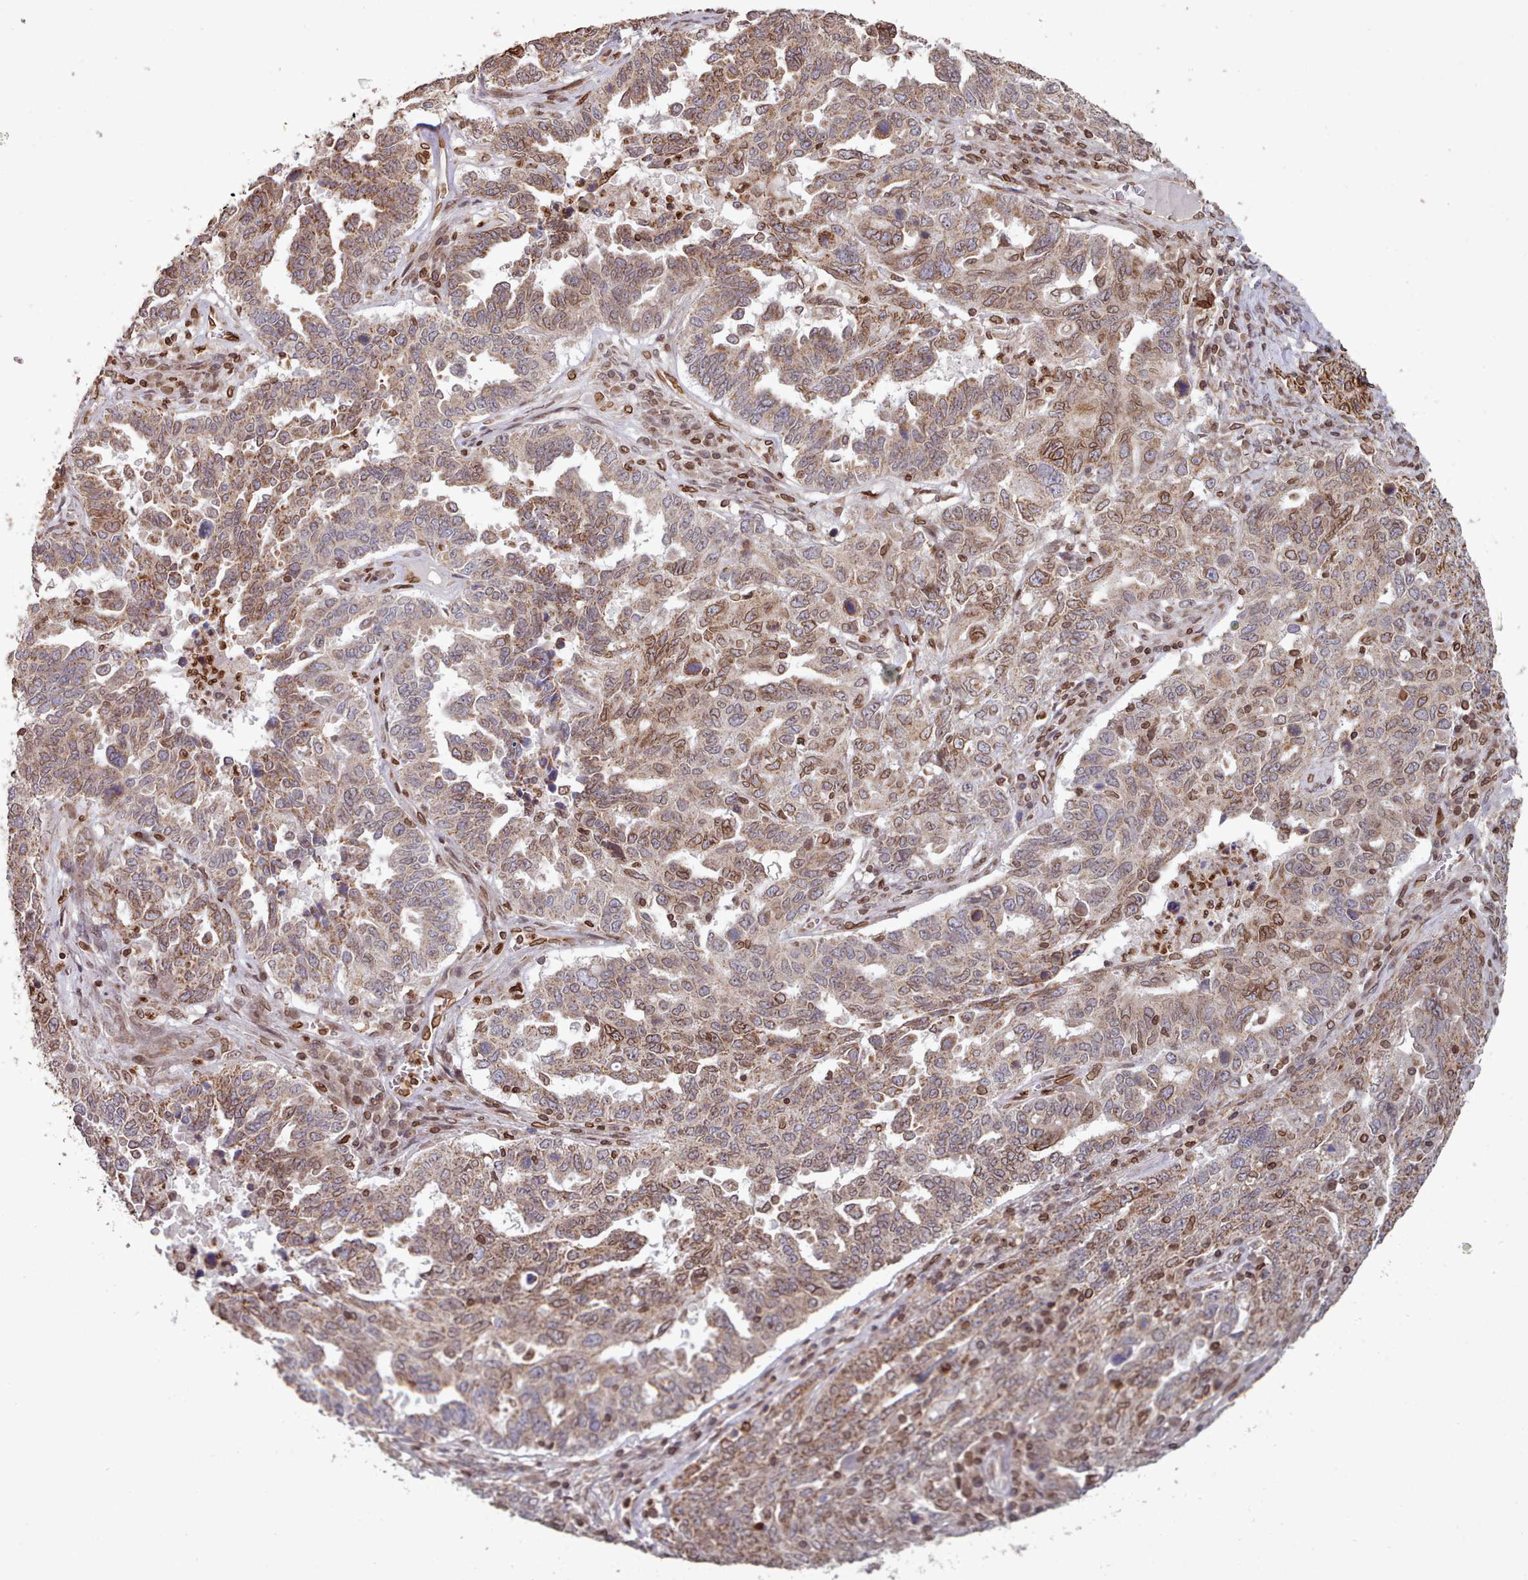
{"staining": {"intensity": "moderate", "quantity": ">75%", "location": "cytoplasmic/membranous"}, "tissue": "ovarian cancer", "cell_type": "Tumor cells", "image_type": "cancer", "snomed": [{"axis": "morphology", "description": "Carcinoma, endometroid"}, {"axis": "topography", "description": "Ovary"}], "caption": "The micrograph shows immunohistochemical staining of ovarian endometroid carcinoma. There is moderate cytoplasmic/membranous positivity is appreciated in about >75% of tumor cells. (Brightfield microscopy of DAB IHC at high magnification).", "gene": "TOR1AIP1", "patient": {"sex": "female", "age": 62}}